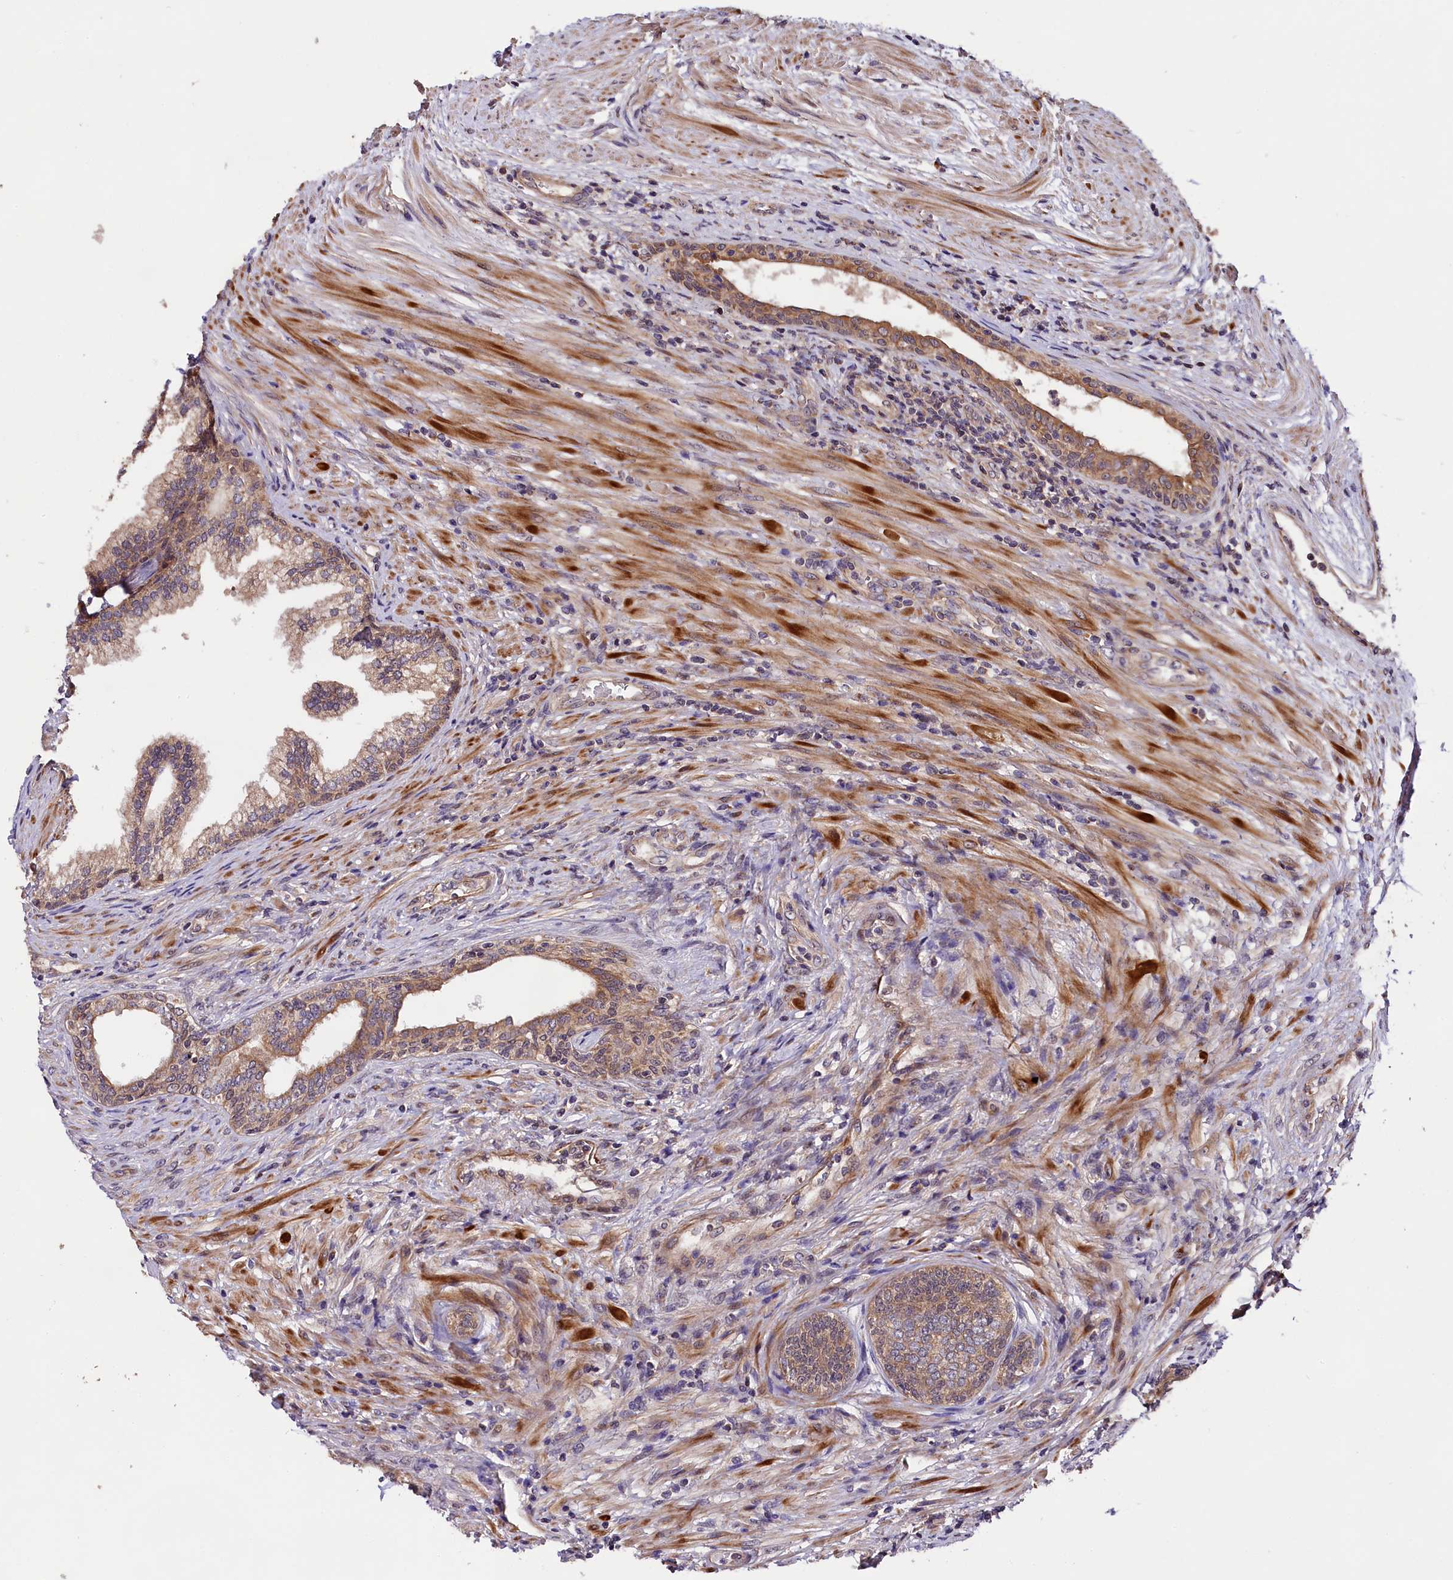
{"staining": {"intensity": "moderate", "quantity": ">75%", "location": "cytoplasmic/membranous"}, "tissue": "prostate", "cell_type": "Glandular cells", "image_type": "normal", "snomed": [{"axis": "morphology", "description": "Normal tissue, NOS"}, {"axis": "topography", "description": "Prostate"}], "caption": "Prostate stained with DAB (3,3'-diaminobenzidine) immunohistochemistry shows medium levels of moderate cytoplasmic/membranous positivity in about >75% of glandular cells. The protein is shown in brown color, while the nuclei are stained blue.", "gene": "DOHH", "patient": {"sex": "male", "age": 76}}